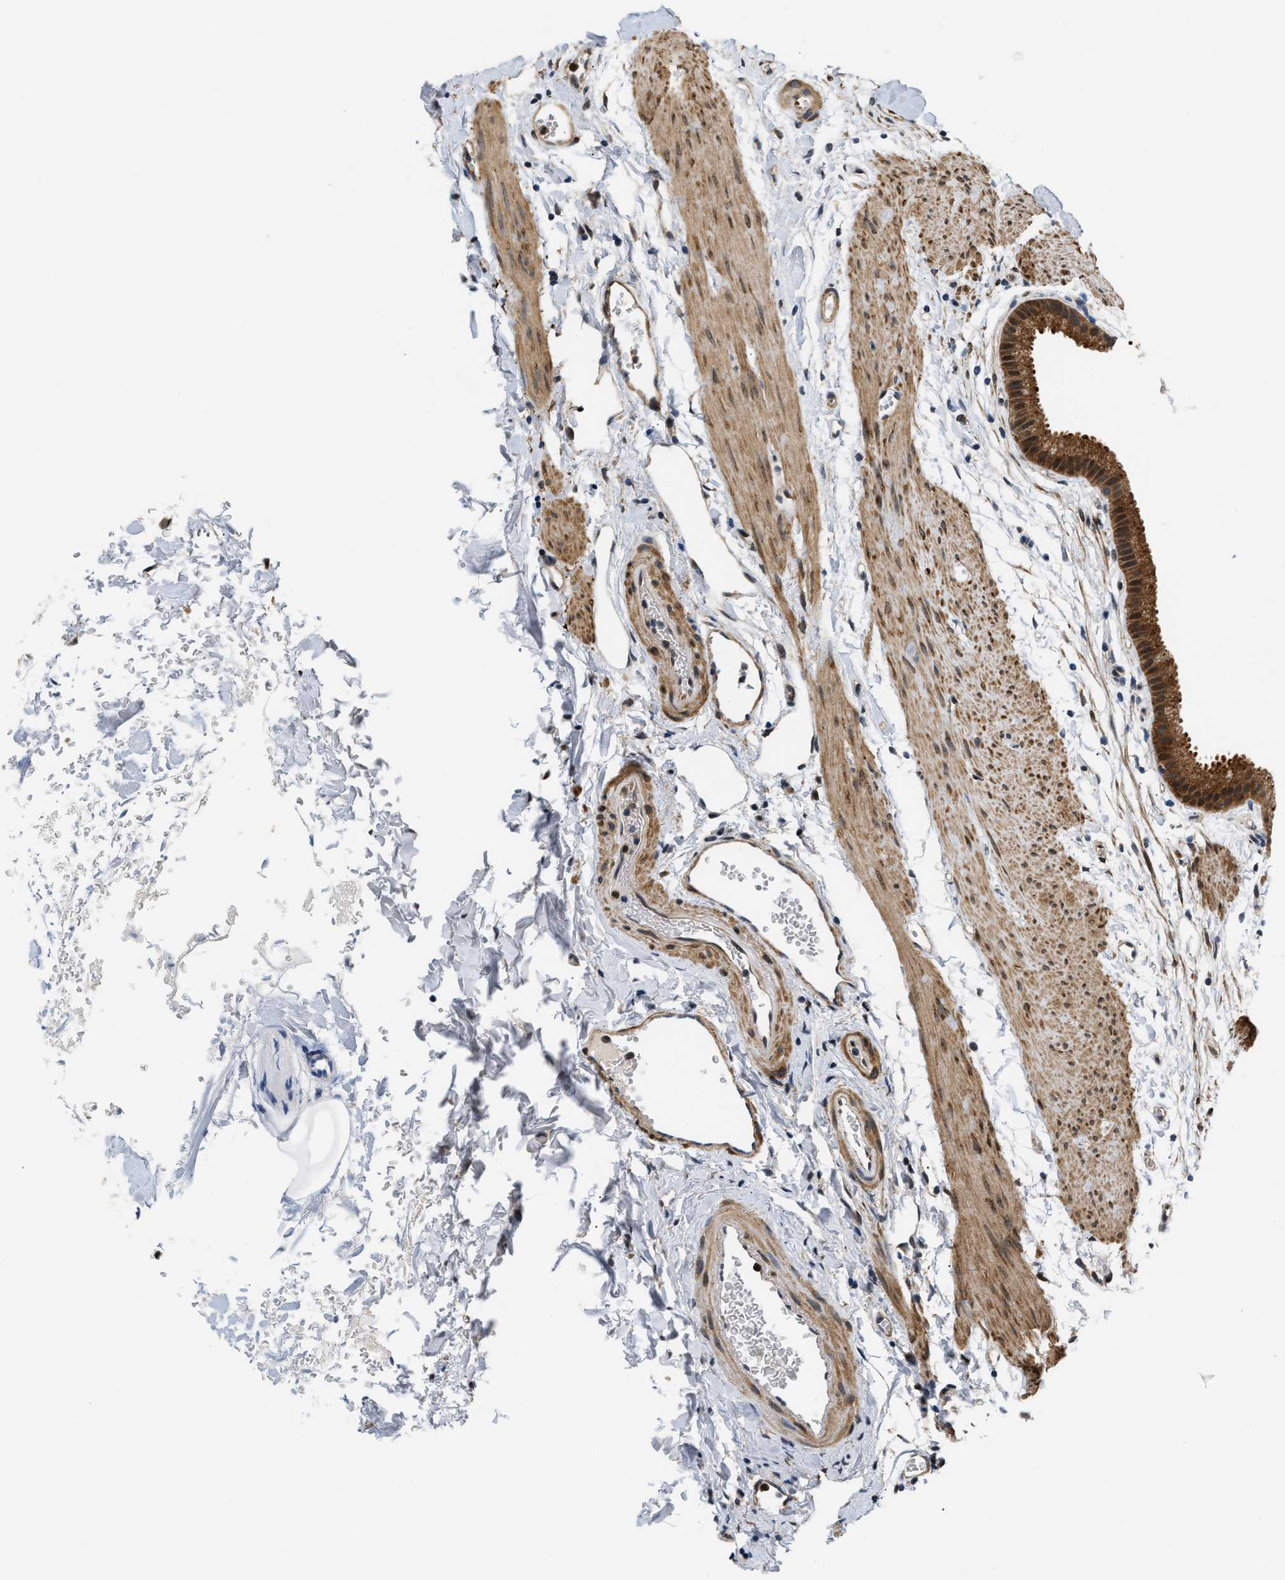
{"staining": {"intensity": "strong", "quantity": ">75%", "location": "cytoplasmic/membranous,nuclear"}, "tissue": "gallbladder", "cell_type": "Glandular cells", "image_type": "normal", "snomed": [{"axis": "morphology", "description": "Normal tissue, NOS"}, {"axis": "topography", "description": "Gallbladder"}], "caption": "Immunohistochemistry (DAB (3,3'-diaminobenzidine)) staining of unremarkable gallbladder exhibits strong cytoplasmic/membranous,nuclear protein expression in about >75% of glandular cells.", "gene": "LARP6", "patient": {"sex": "female", "age": 64}}